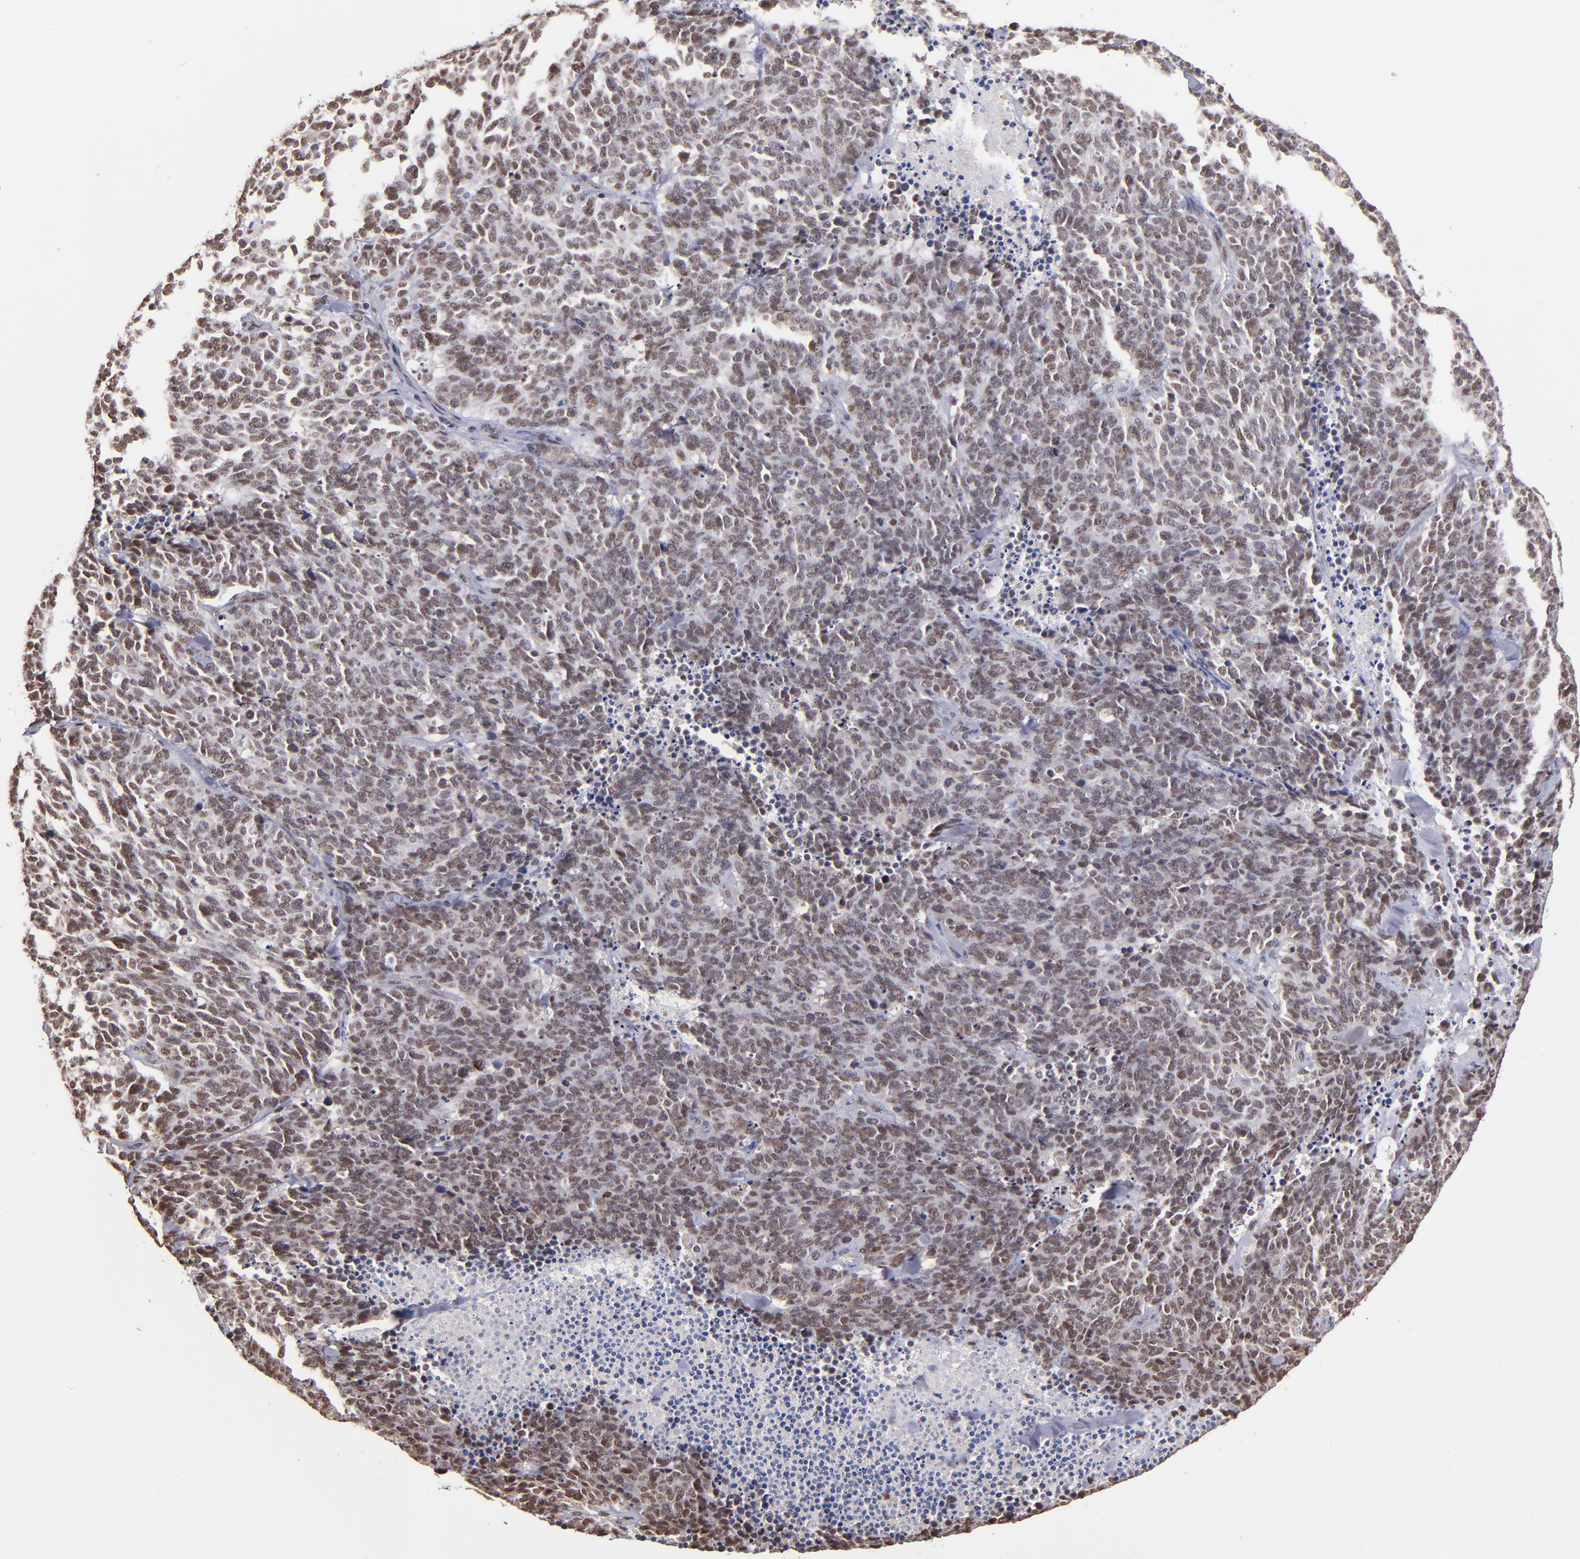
{"staining": {"intensity": "weak", "quantity": "25%-75%", "location": "nuclear"}, "tissue": "lung cancer", "cell_type": "Tumor cells", "image_type": "cancer", "snomed": [{"axis": "morphology", "description": "Neoplasm, malignant, NOS"}, {"axis": "topography", "description": "Lung"}], "caption": "Lung cancer (malignant neoplasm) tissue exhibits weak nuclear staining in approximately 25%-75% of tumor cells", "gene": "TERF2", "patient": {"sex": "female", "age": 58}}